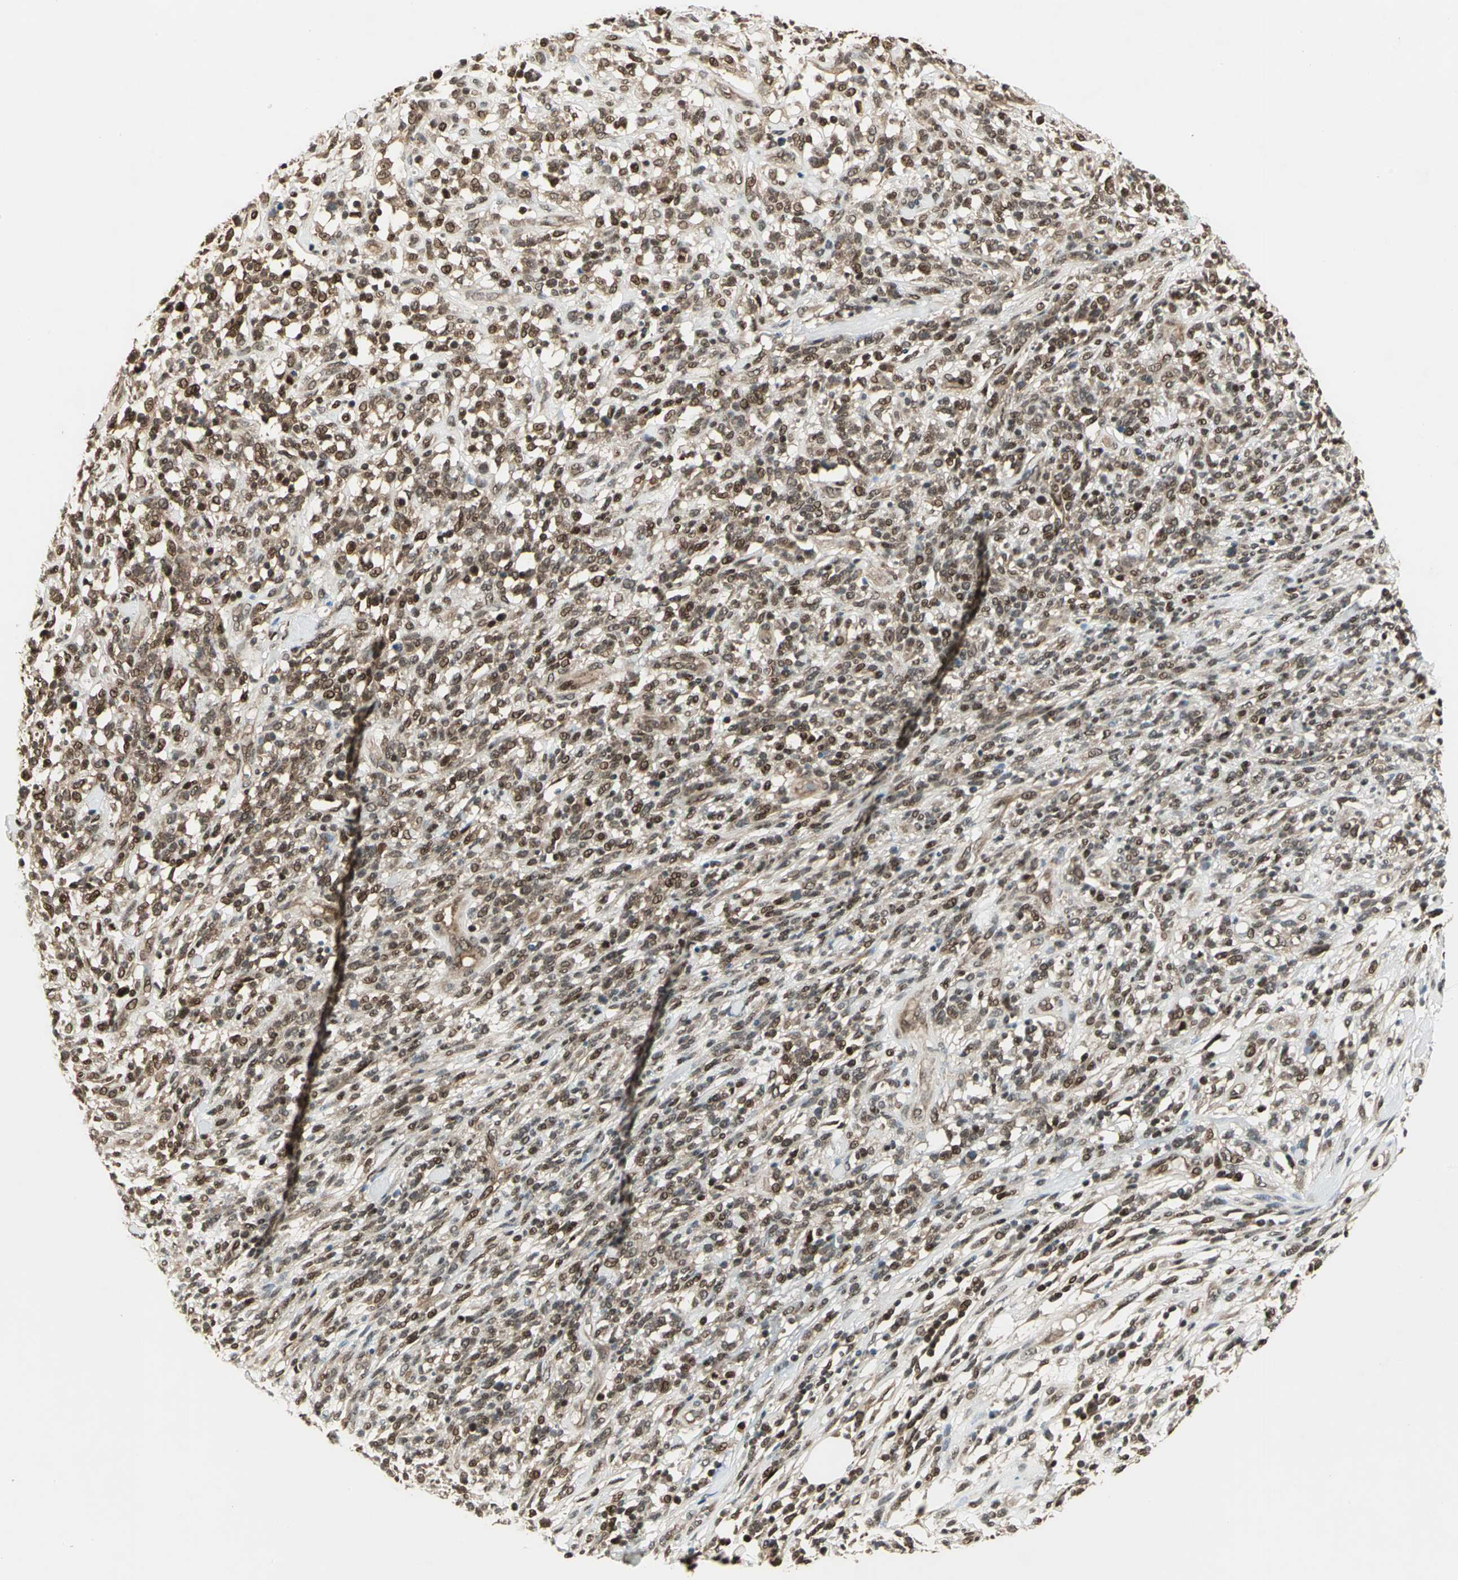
{"staining": {"intensity": "strong", "quantity": "25%-75%", "location": "cytoplasmic/membranous,nuclear"}, "tissue": "lymphoma", "cell_type": "Tumor cells", "image_type": "cancer", "snomed": [{"axis": "morphology", "description": "Malignant lymphoma, non-Hodgkin's type, High grade"}, {"axis": "topography", "description": "Lymph node"}], "caption": "Immunohistochemical staining of human malignant lymphoma, non-Hodgkin's type (high-grade) reveals high levels of strong cytoplasmic/membranous and nuclear staining in approximately 25%-75% of tumor cells.", "gene": "PSMC3", "patient": {"sex": "female", "age": 73}}